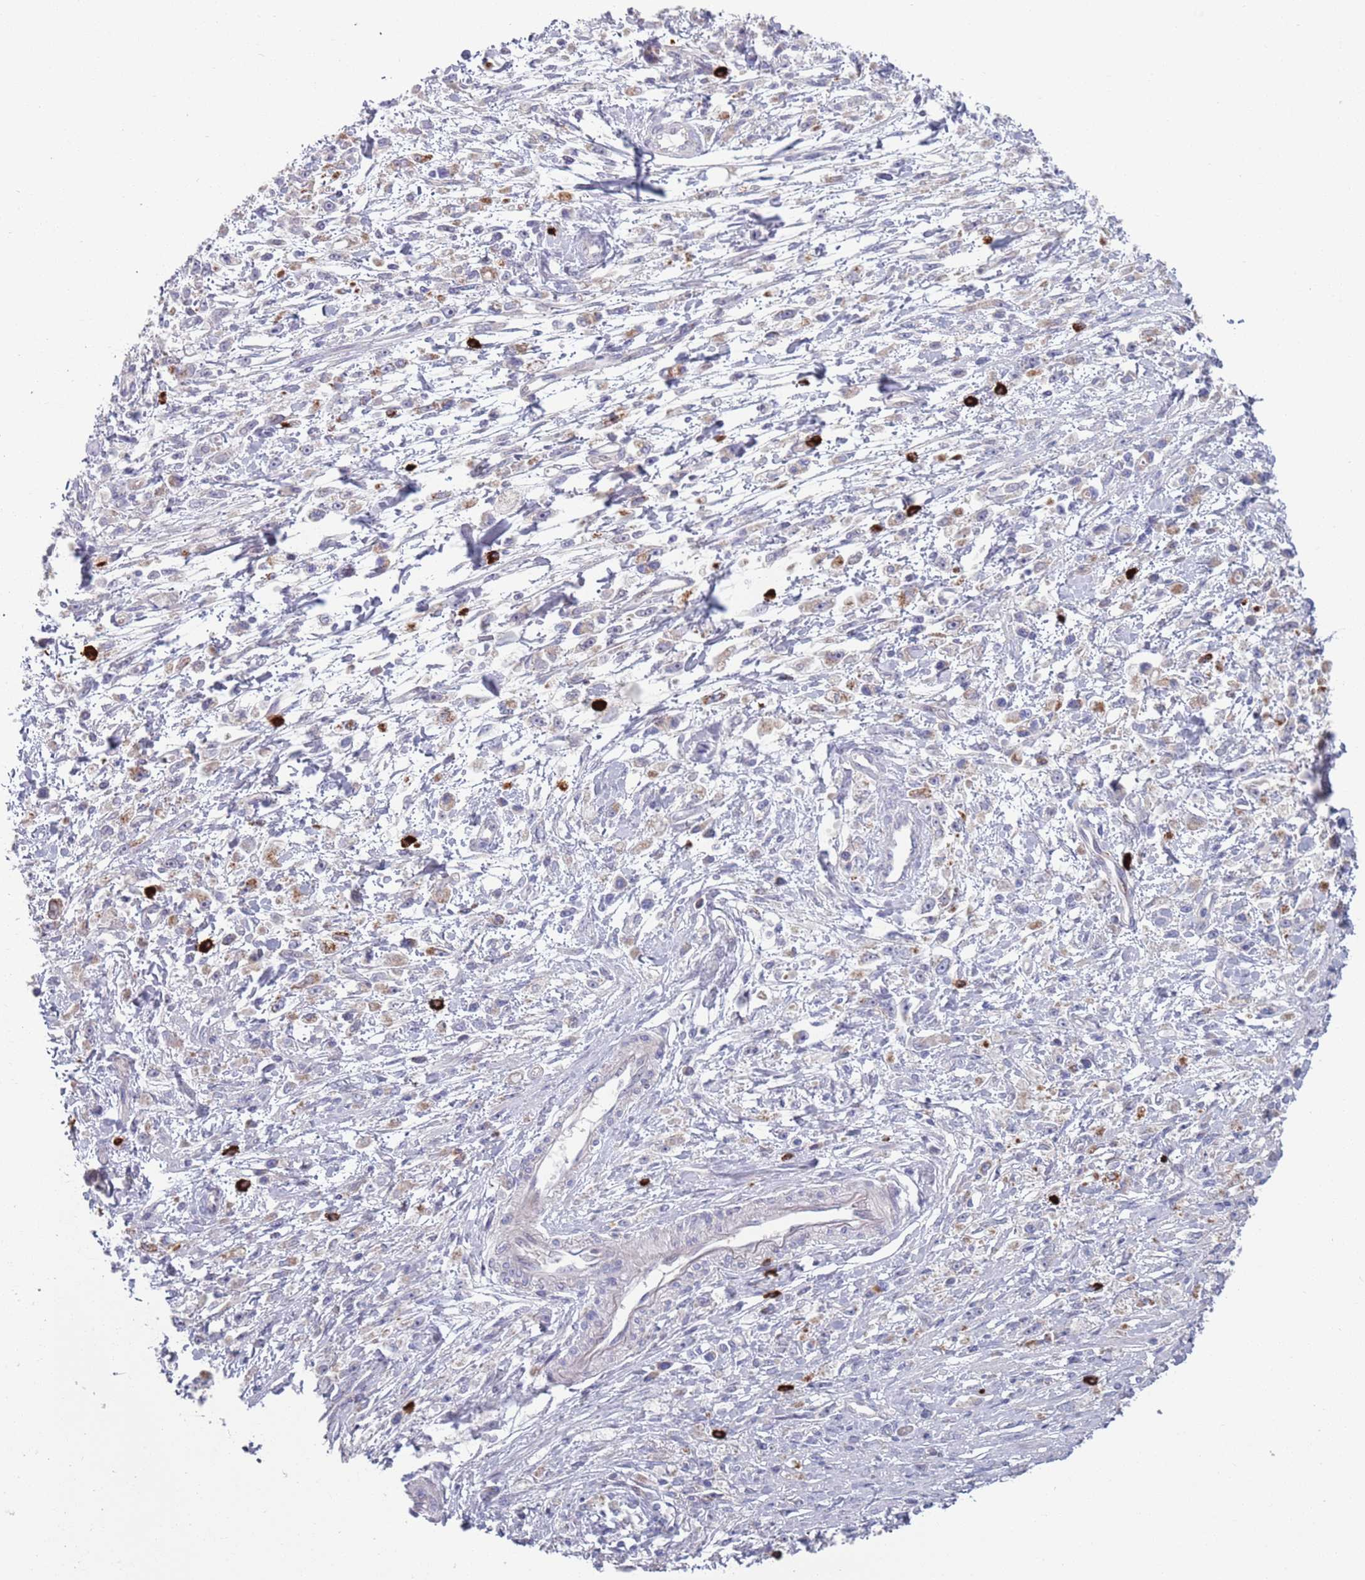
{"staining": {"intensity": "negative", "quantity": "none", "location": "none"}, "tissue": "stomach cancer", "cell_type": "Tumor cells", "image_type": "cancer", "snomed": [{"axis": "morphology", "description": "Adenocarcinoma, NOS"}, {"axis": "topography", "description": "Stomach"}], "caption": "A histopathology image of stomach cancer stained for a protein exhibits no brown staining in tumor cells.", "gene": "TYW1", "patient": {"sex": "female", "age": 59}}